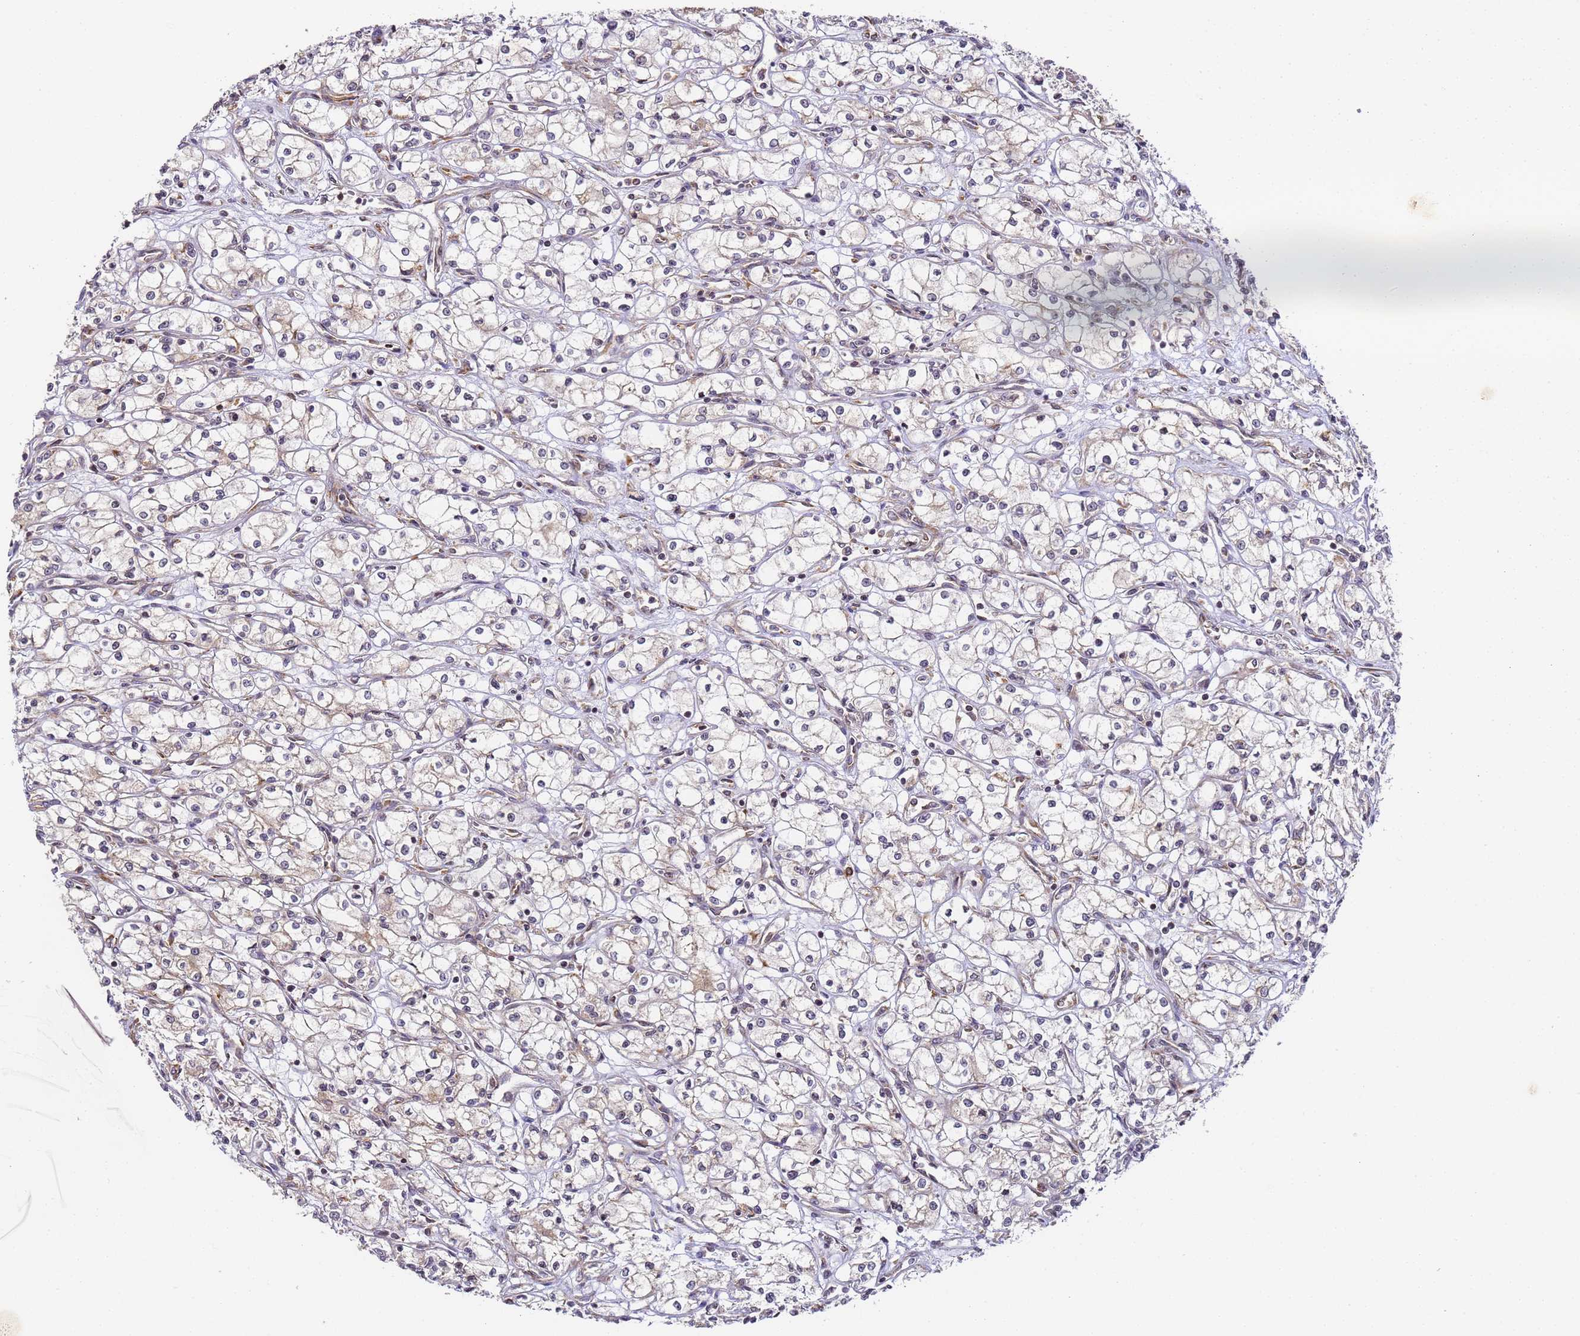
{"staining": {"intensity": "moderate", "quantity": "<25%", "location": "cytoplasmic/membranous"}, "tissue": "renal cancer", "cell_type": "Tumor cells", "image_type": "cancer", "snomed": [{"axis": "morphology", "description": "Adenocarcinoma, NOS"}, {"axis": "topography", "description": "Kidney"}], "caption": "Protein staining of adenocarcinoma (renal) tissue displays moderate cytoplasmic/membranous expression in approximately <25% of tumor cells.", "gene": "RPL13A", "patient": {"sex": "male", "age": 59}}